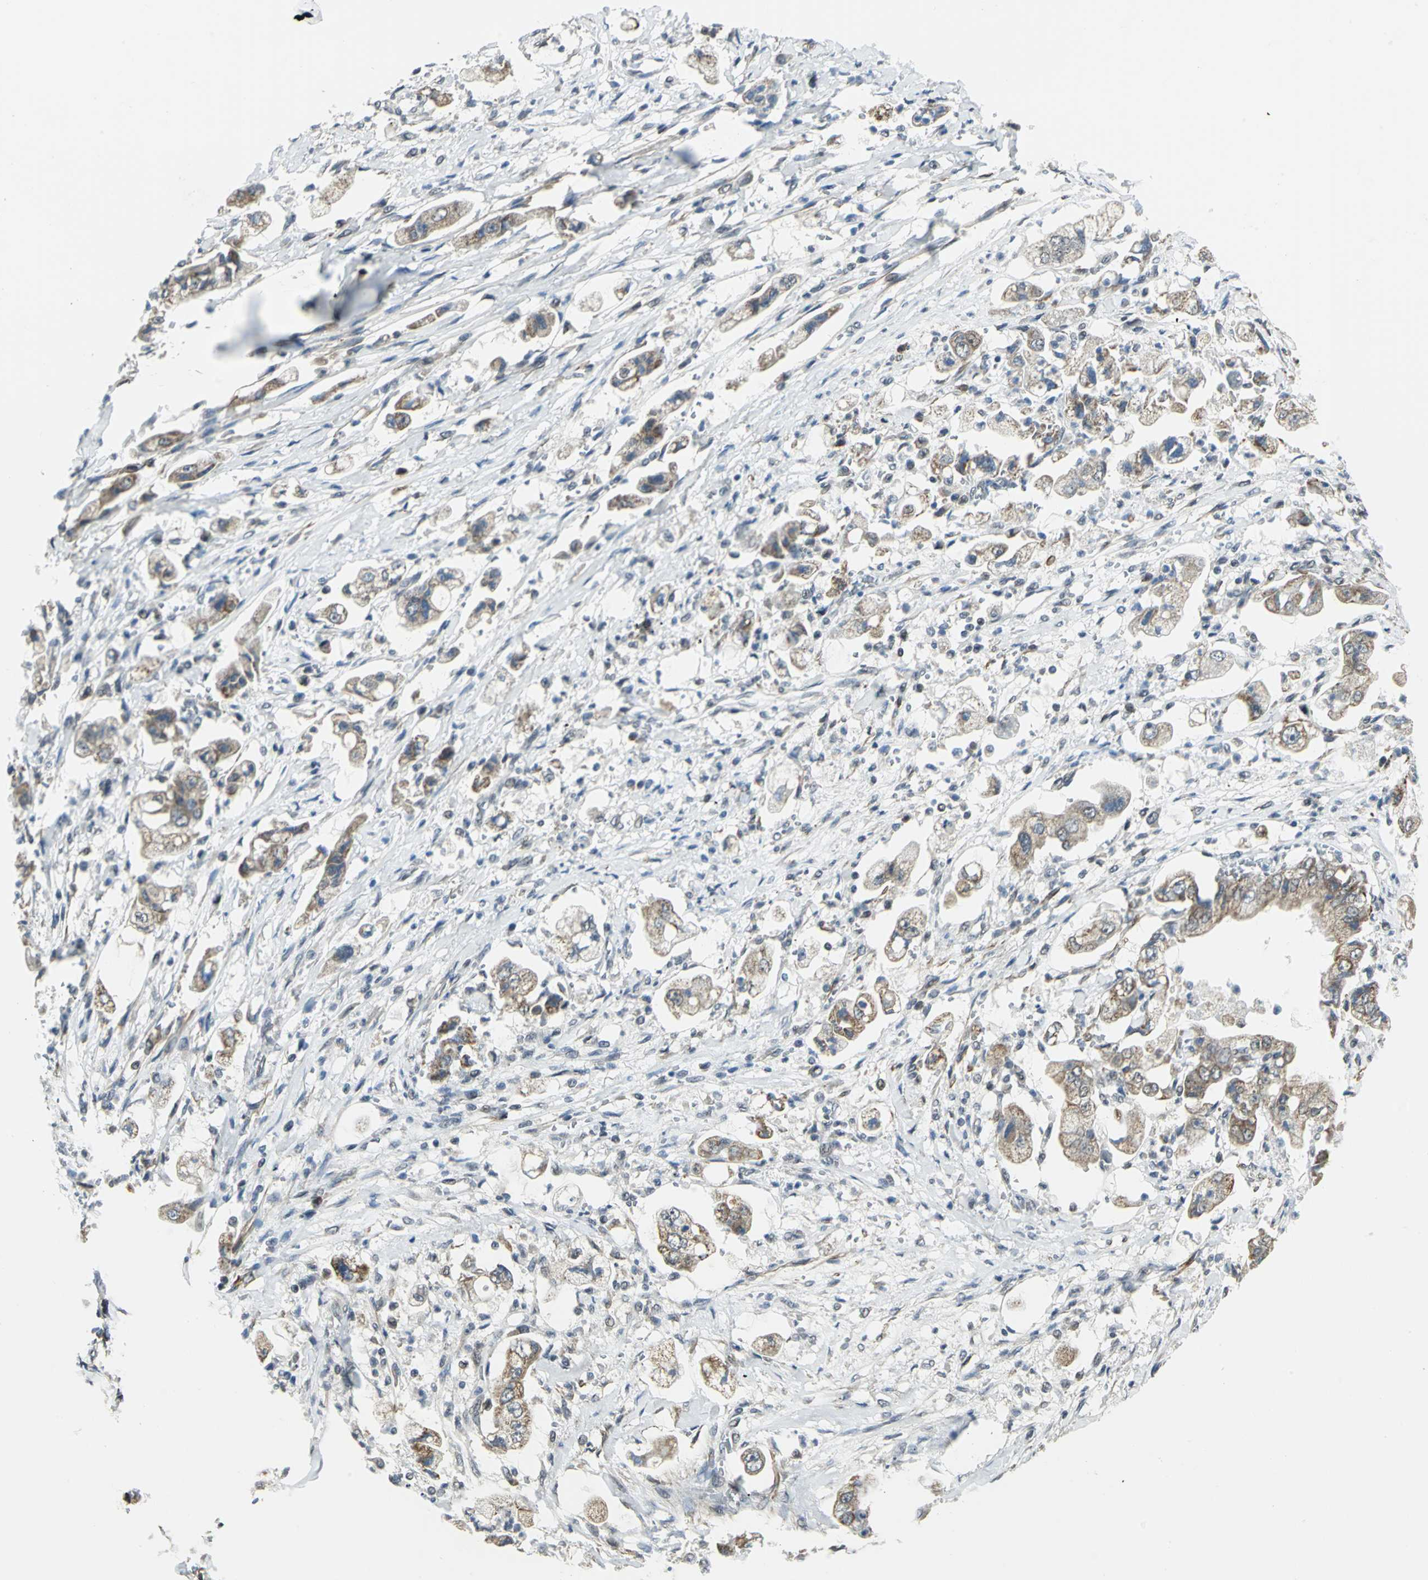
{"staining": {"intensity": "moderate", "quantity": ">75%", "location": "cytoplasmic/membranous"}, "tissue": "stomach cancer", "cell_type": "Tumor cells", "image_type": "cancer", "snomed": [{"axis": "morphology", "description": "Adenocarcinoma, NOS"}, {"axis": "topography", "description": "Stomach"}], "caption": "This is an image of IHC staining of stomach adenocarcinoma, which shows moderate positivity in the cytoplasmic/membranous of tumor cells.", "gene": "MTA1", "patient": {"sex": "male", "age": 62}}